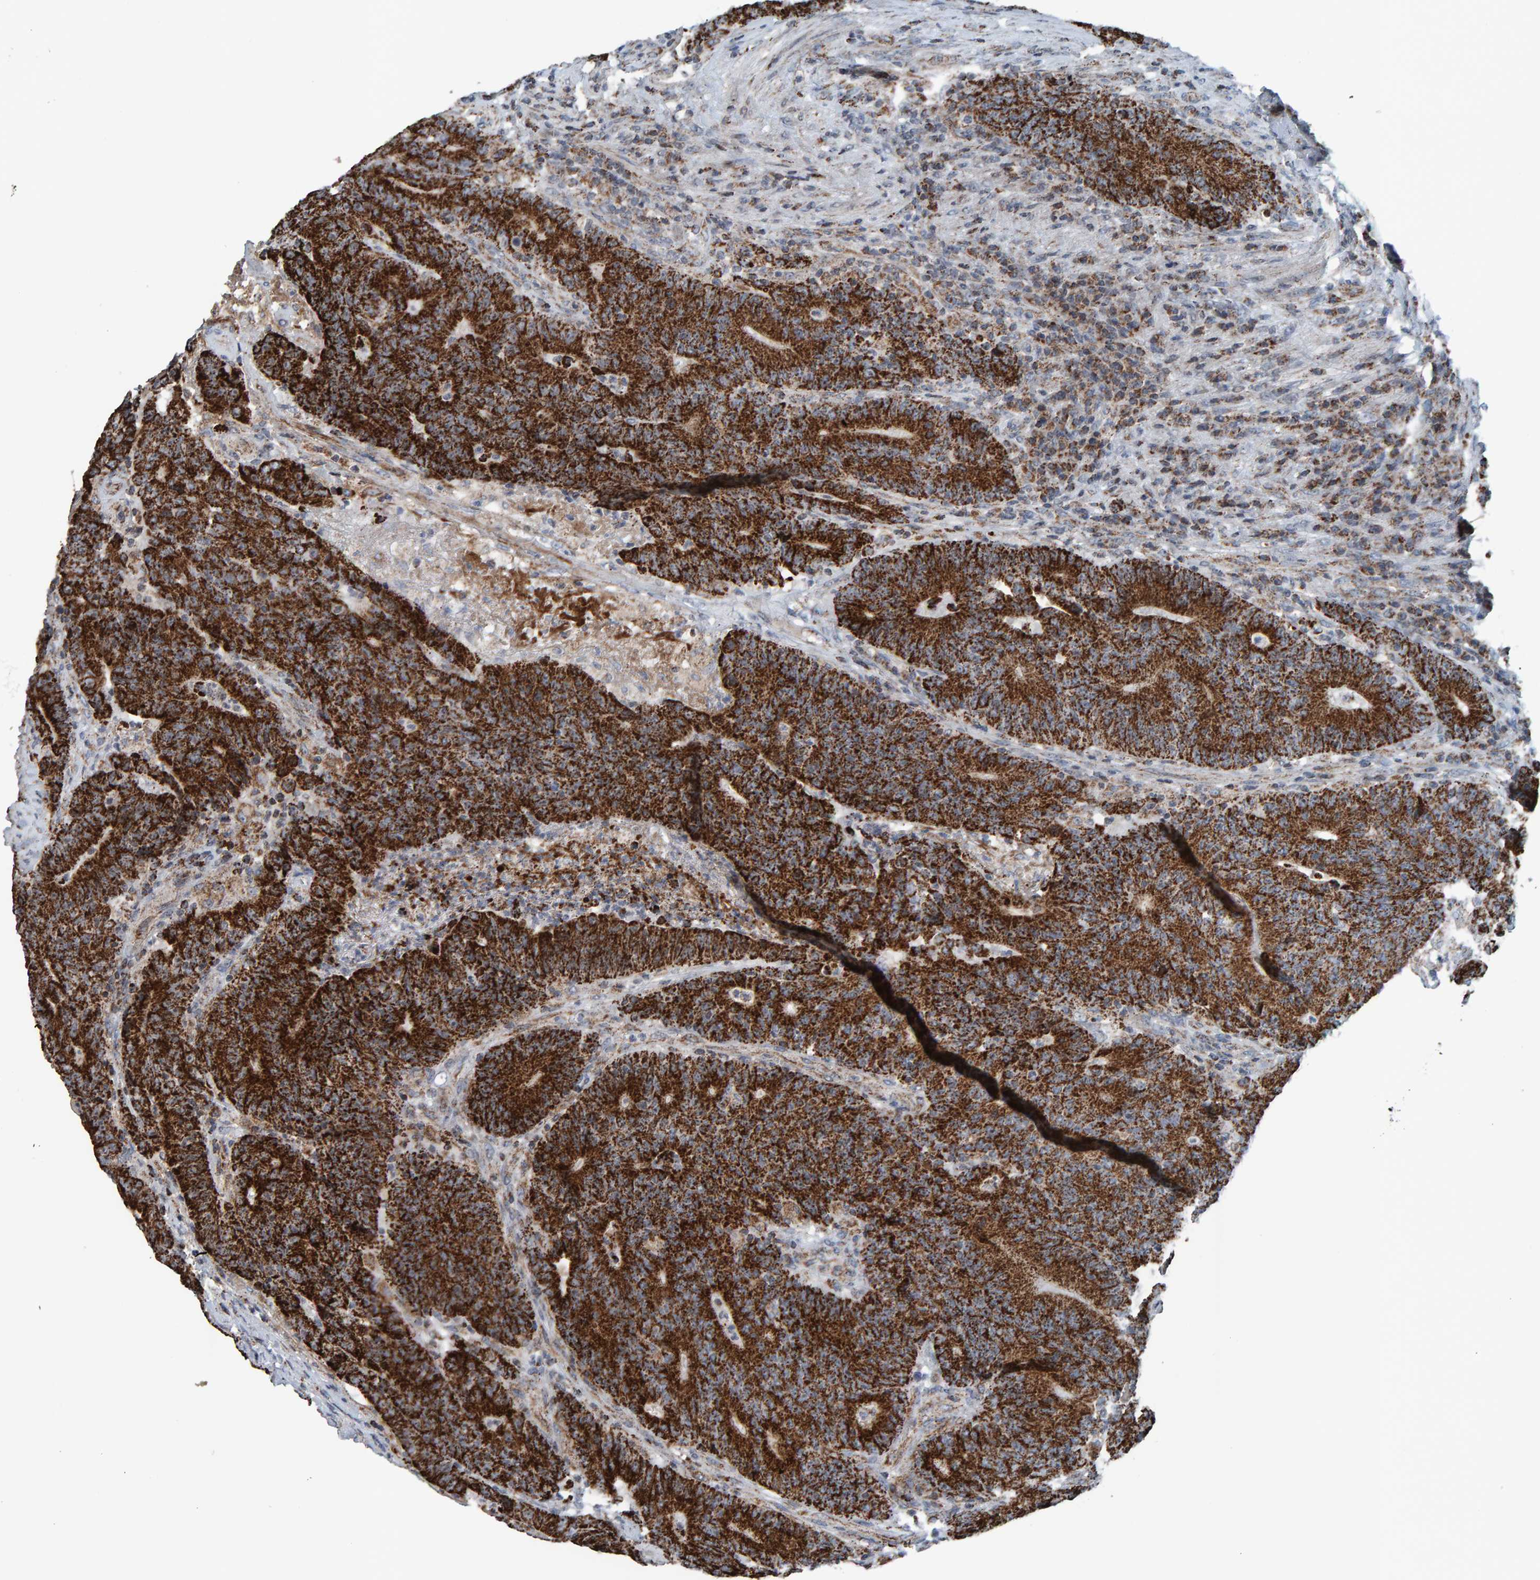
{"staining": {"intensity": "strong", "quantity": ">75%", "location": "cytoplasmic/membranous"}, "tissue": "colorectal cancer", "cell_type": "Tumor cells", "image_type": "cancer", "snomed": [{"axis": "morphology", "description": "Normal tissue, NOS"}, {"axis": "morphology", "description": "Adenocarcinoma, NOS"}, {"axis": "topography", "description": "Colon"}], "caption": "Immunohistochemistry image of neoplastic tissue: colorectal cancer stained using IHC reveals high levels of strong protein expression localized specifically in the cytoplasmic/membranous of tumor cells, appearing as a cytoplasmic/membranous brown color.", "gene": "ZNF48", "patient": {"sex": "female", "age": 75}}